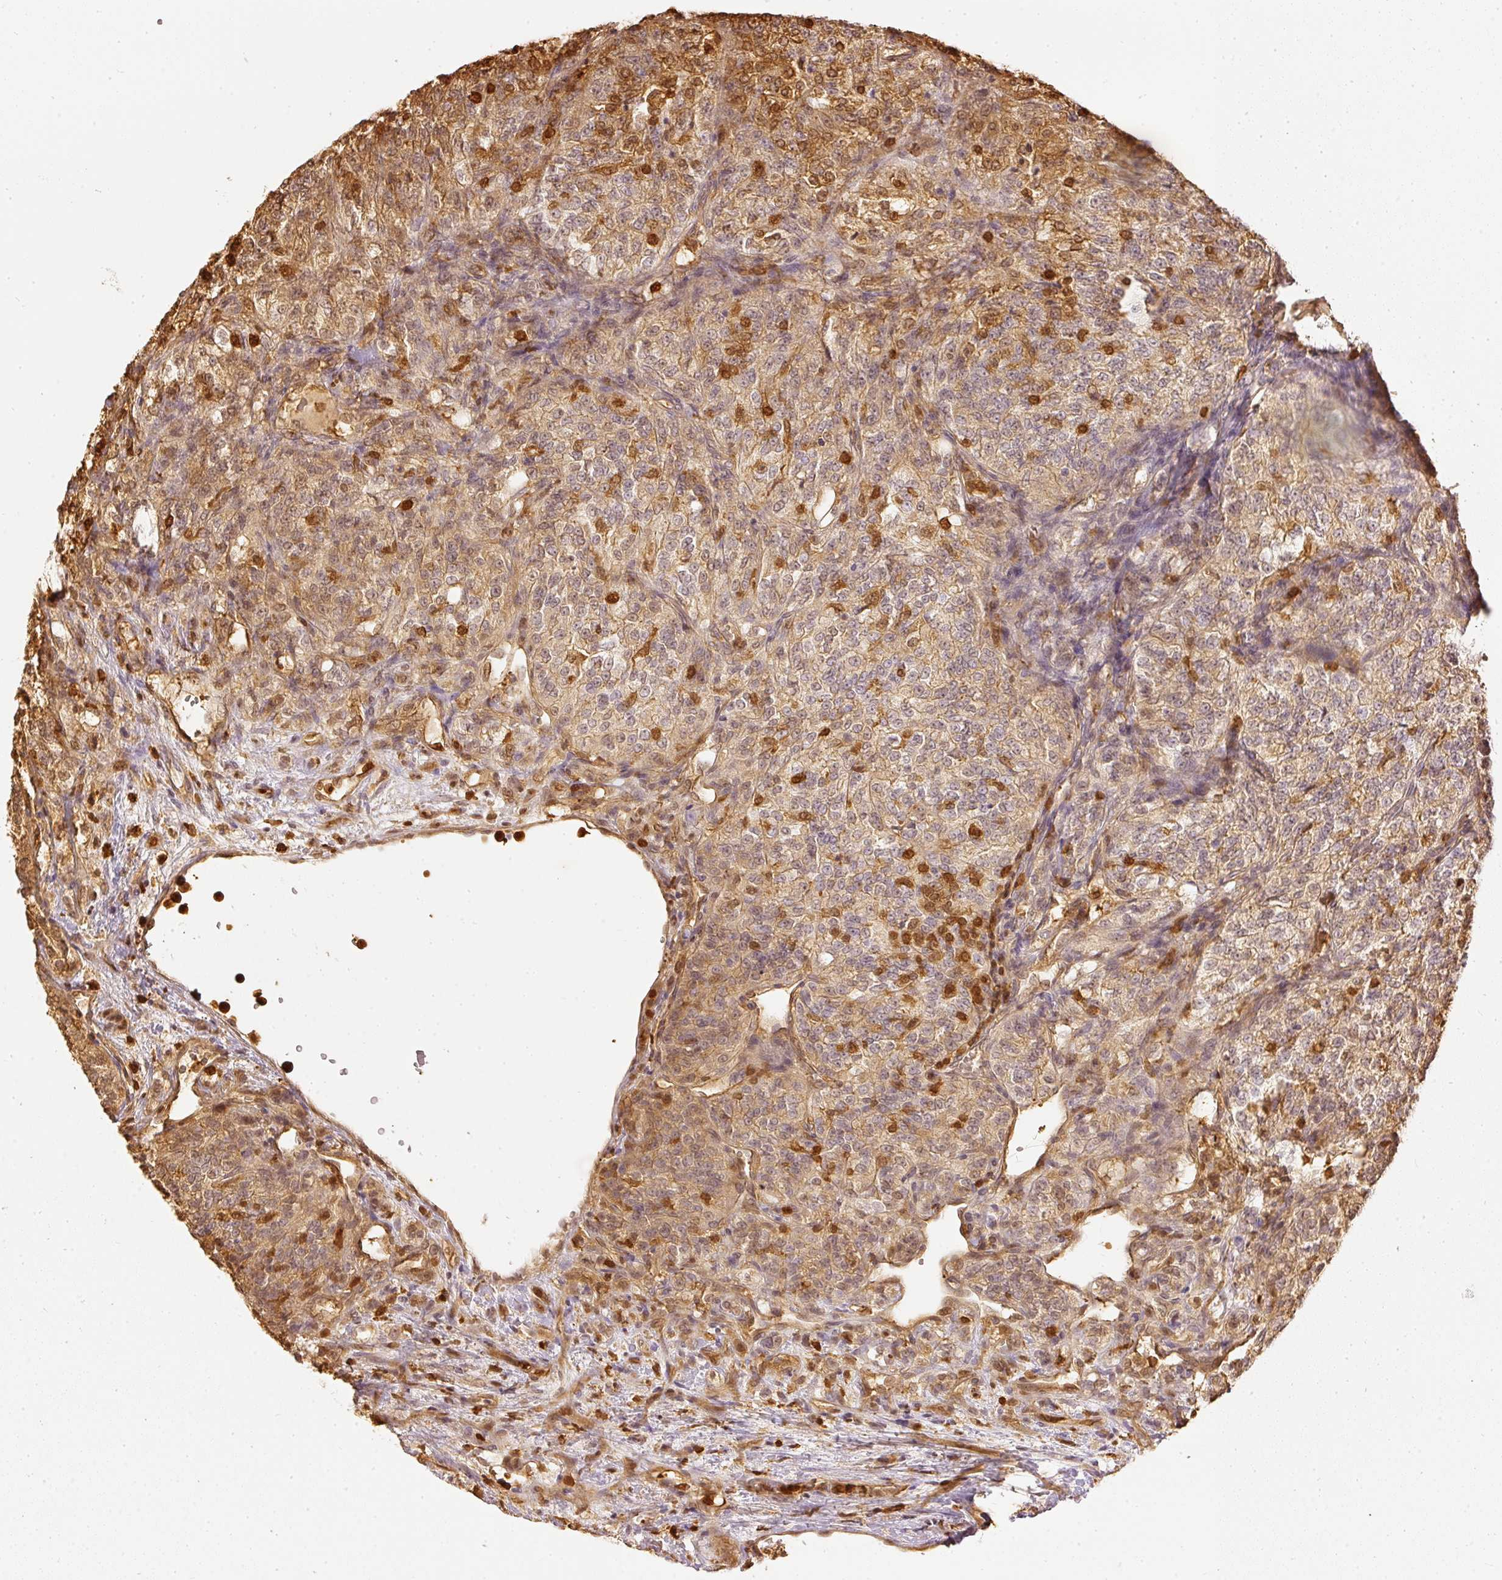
{"staining": {"intensity": "moderate", "quantity": ">75%", "location": "cytoplasmic/membranous,nuclear"}, "tissue": "renal cancer", "cell_type": "Tumor cells", "image_type": "cancer", "snomed": [{"axis": "morphology", "description": "Adenocarcinoma, NOS"}, {"axis": "topography", "description": "Kidney"}], "caption": "This is a photomicrograph of immunohistochemistry (IHC) staining of adenocarcinoma (renal), which shows moderate staining in the cytoplasmic/membranous and nuclear of tumor cells.", "gene": "PFN1", "patient": {"sex": "female", "age": 63}}